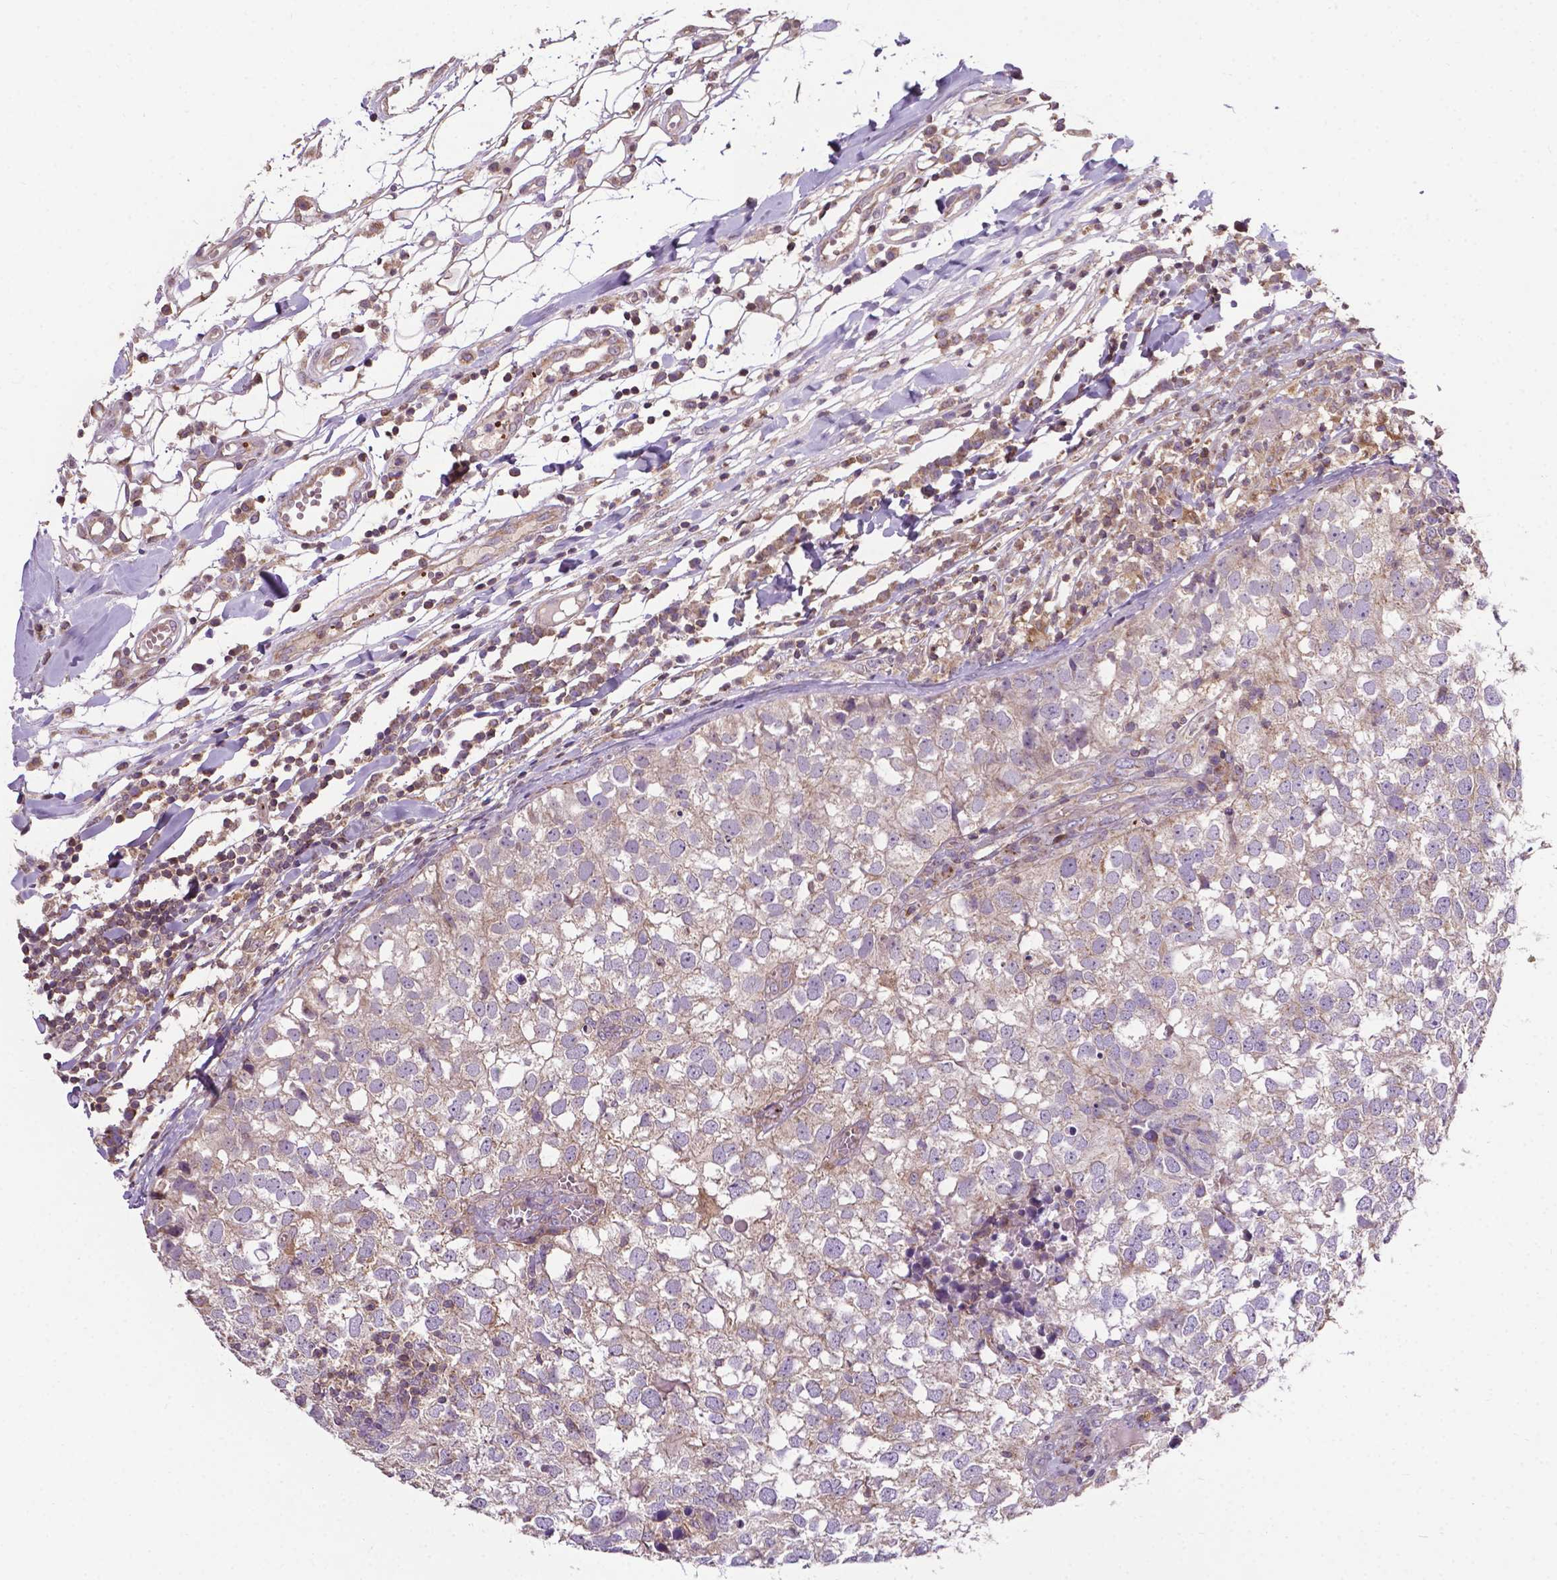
{"staining": {"intensity": "weak", "quantity": "<25%", "location": "cytoplasmic/membranous"}, "tissue": "breast cancer", "cell_type": "Tumor cells", "image_type": "cancer", "snomed": [{"axis": "morphology", "description": "Duct carcinoma"}, {"axis": "topography", "description": "Breast"}], "caption": "This is an IHC micrograph of human breast cancer. There is no expression in tumor cells.", "gene": "SPNS2", "patient": {"sex": "female", "age": 30}}